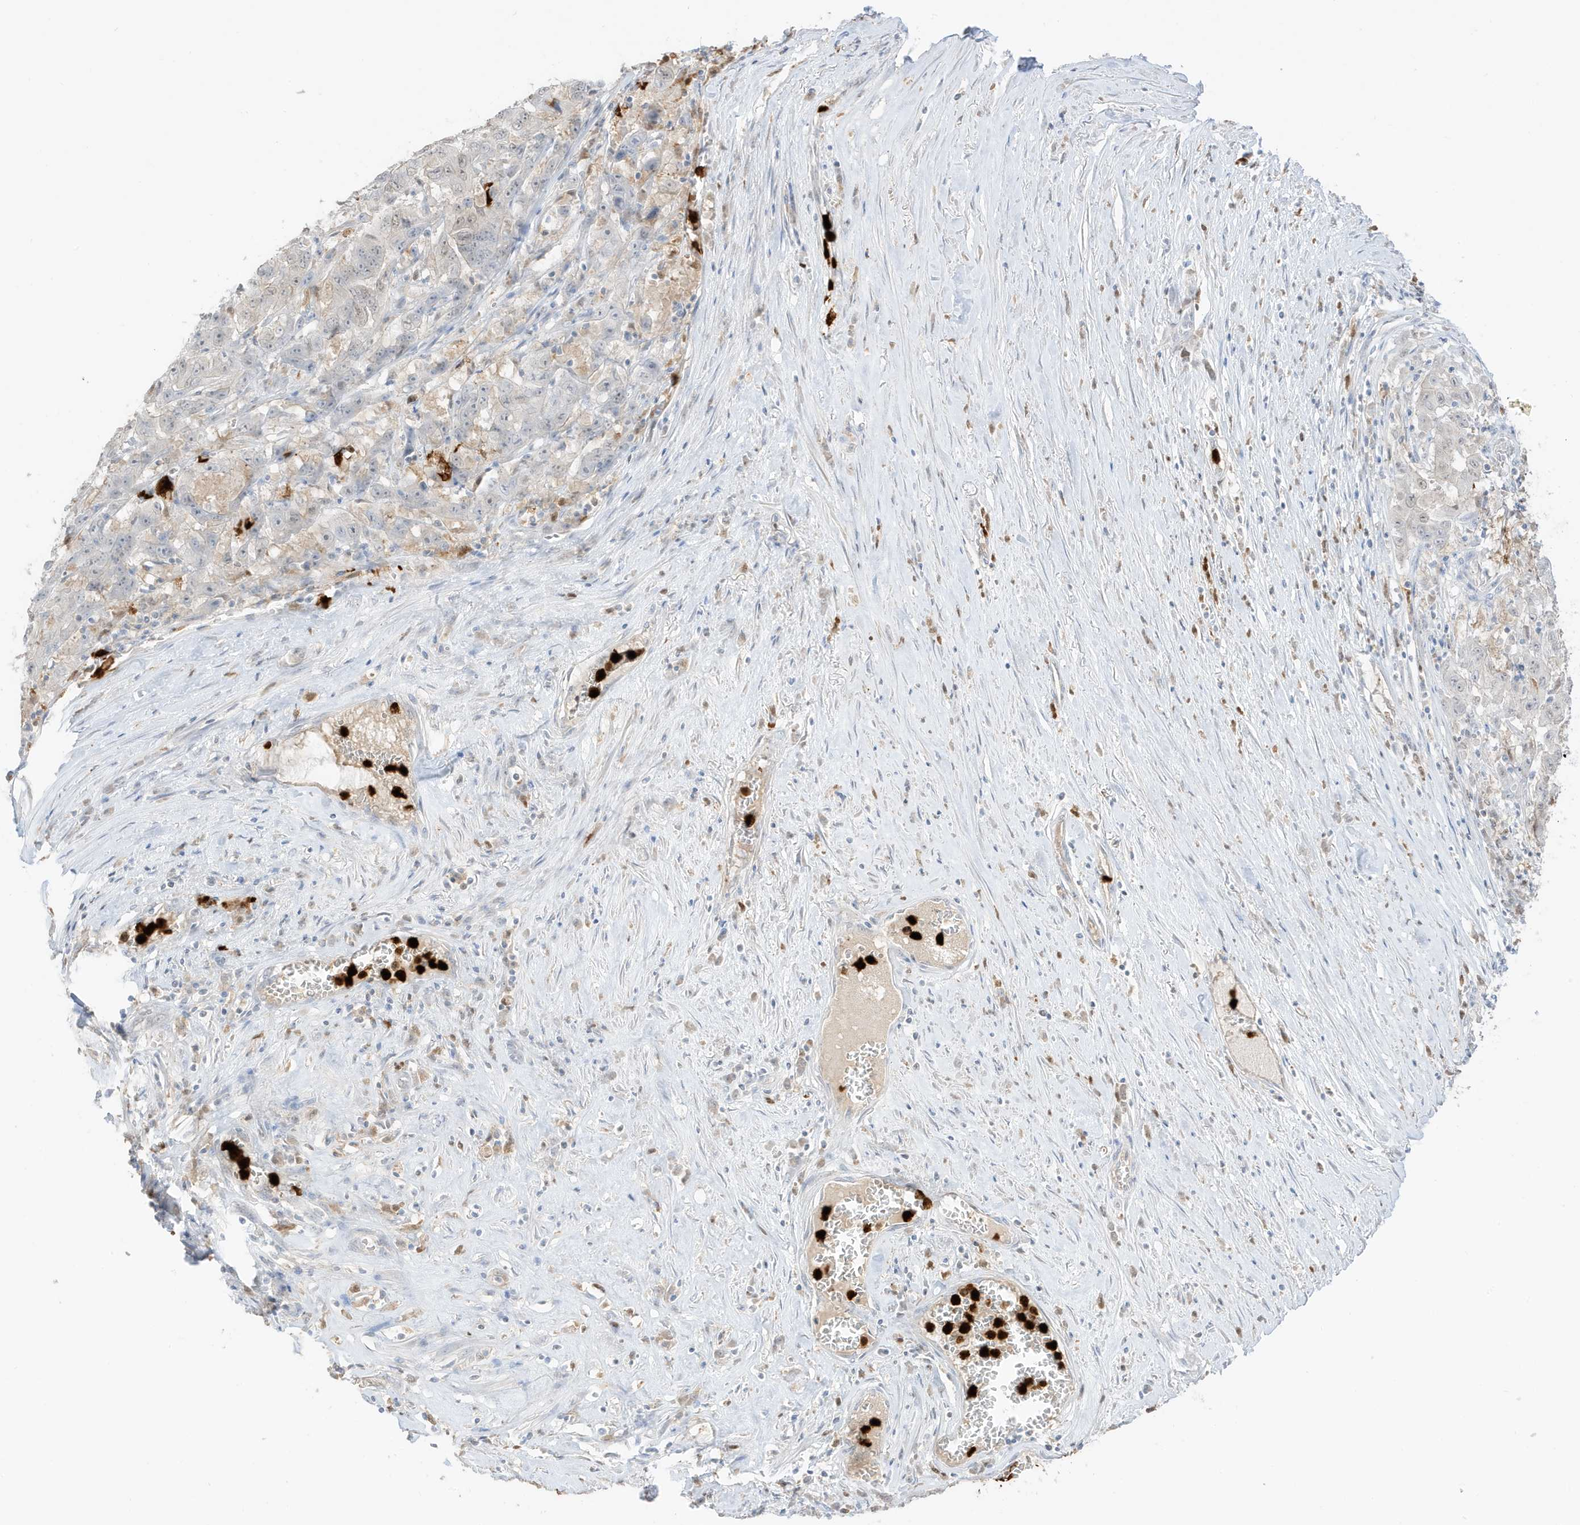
{"staining": {"intensity": "negative", "quantity": "none", "location": "none"}, "tissue": "pancreatic cancer", "cell_type": "Tumor cells", "image_type": "cancer", "snomed": [{"axis": "morphology", "description": "Adenocarcinoma, NOS"}, {"axis": "topography", "description": "Pancreas"}], "caption": "Human pancreatic adenocarcinoma stained for a protein using immunohistochemistry exhibits no positivity in tumor cells.", "gene": "GCA", "patient": {"sex": "male", "age": 63}}